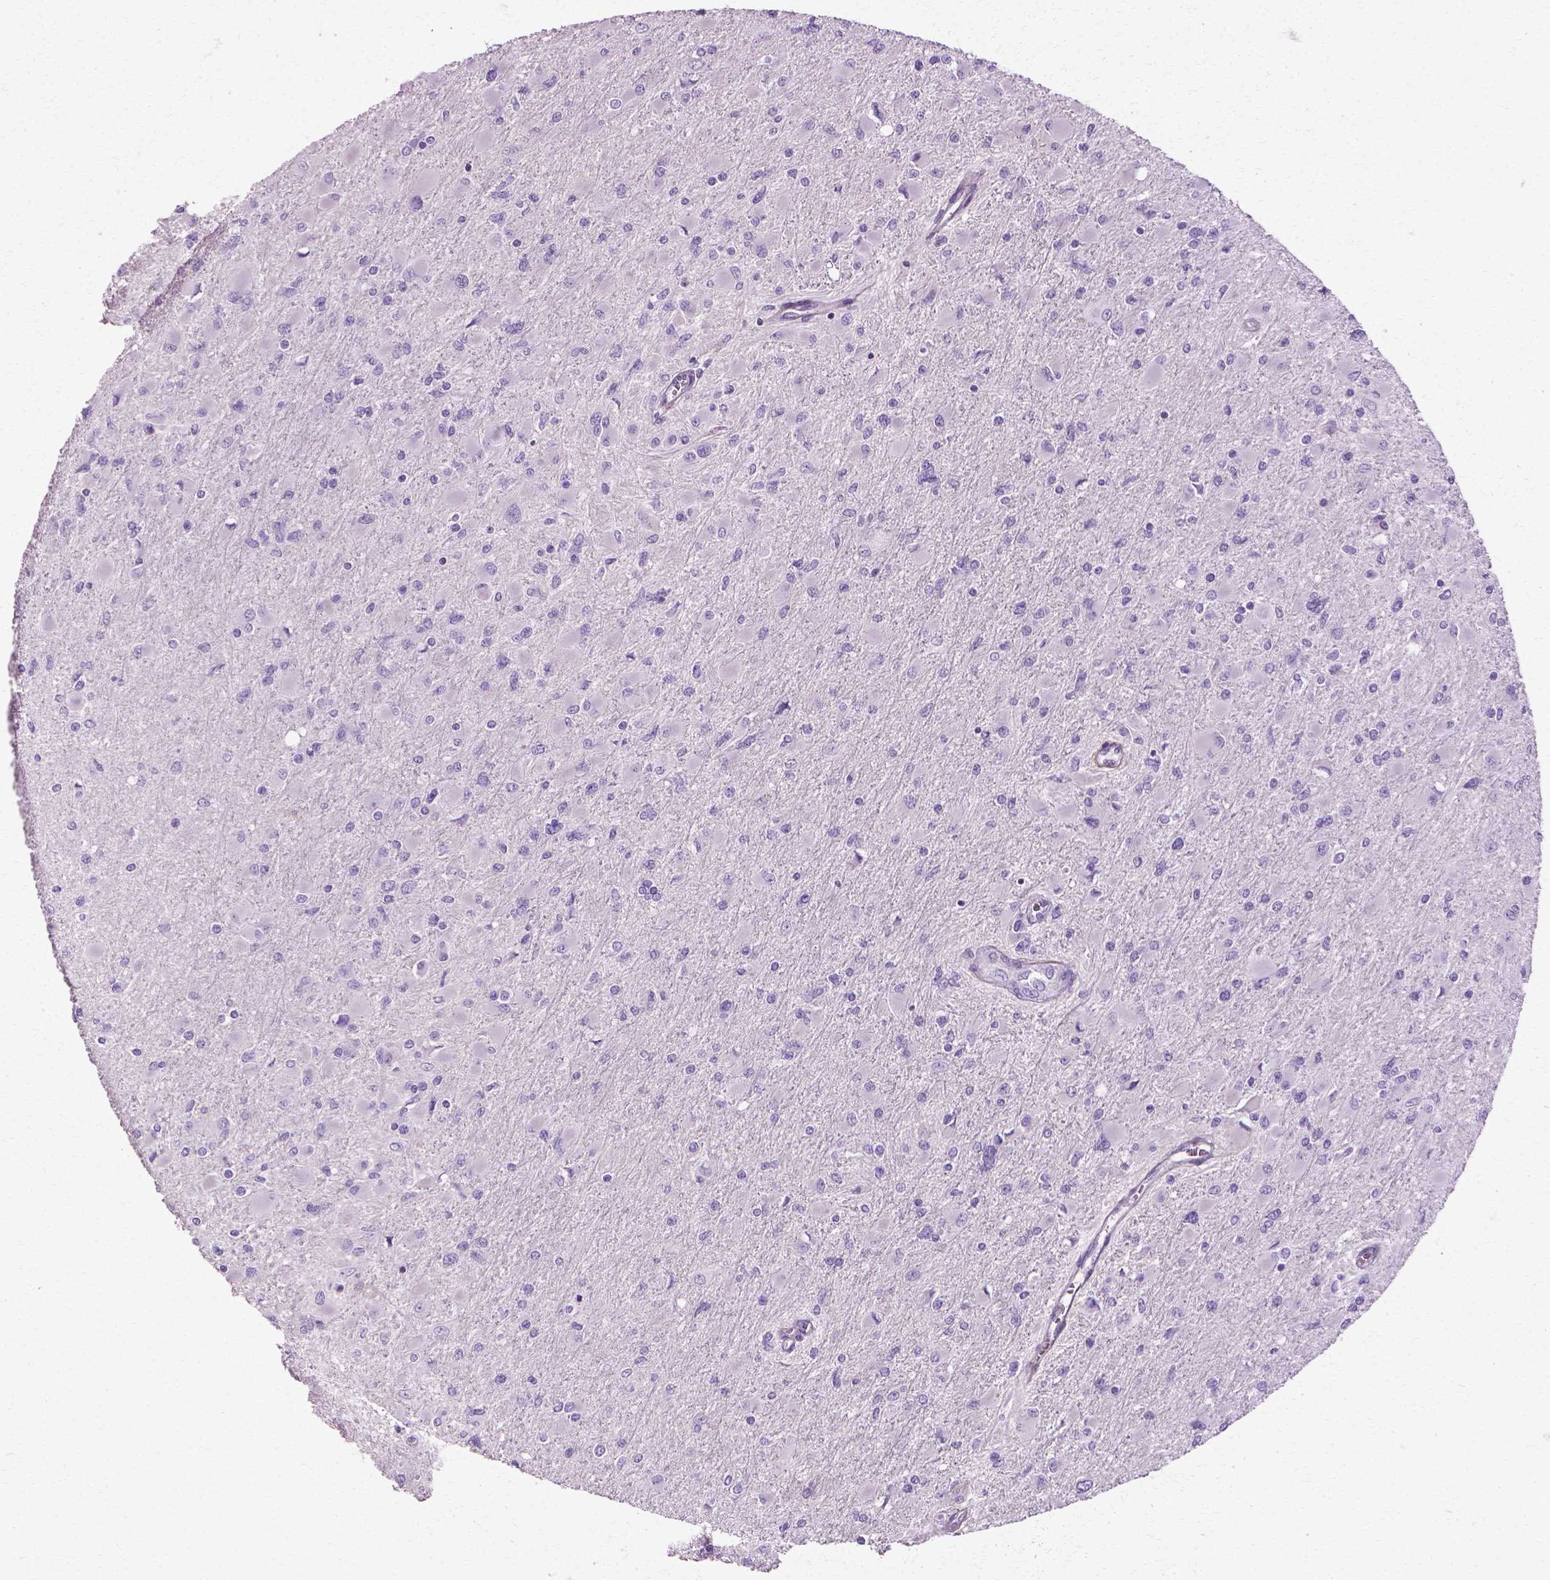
{"staining": {"intensity": "negative", "quantity": "none", "location": "none"}, "tissue": "glioma", "cell_type": "Tumor cells", "image_type": "cancer", "snomed": [{"axis": "morphology", "description": "Glioma, malignant, High grade"}, {"axis": "topography", "description": "Cerebral cortex"}], "caption": "An image of human malignant glioma (high-grade) is negative for staining in tumor cells. (DAB immunohistochemistry with hematoxylin counter stain).", "gene": "CFAP157", "patient": {"sex": "female", "age": 36}}